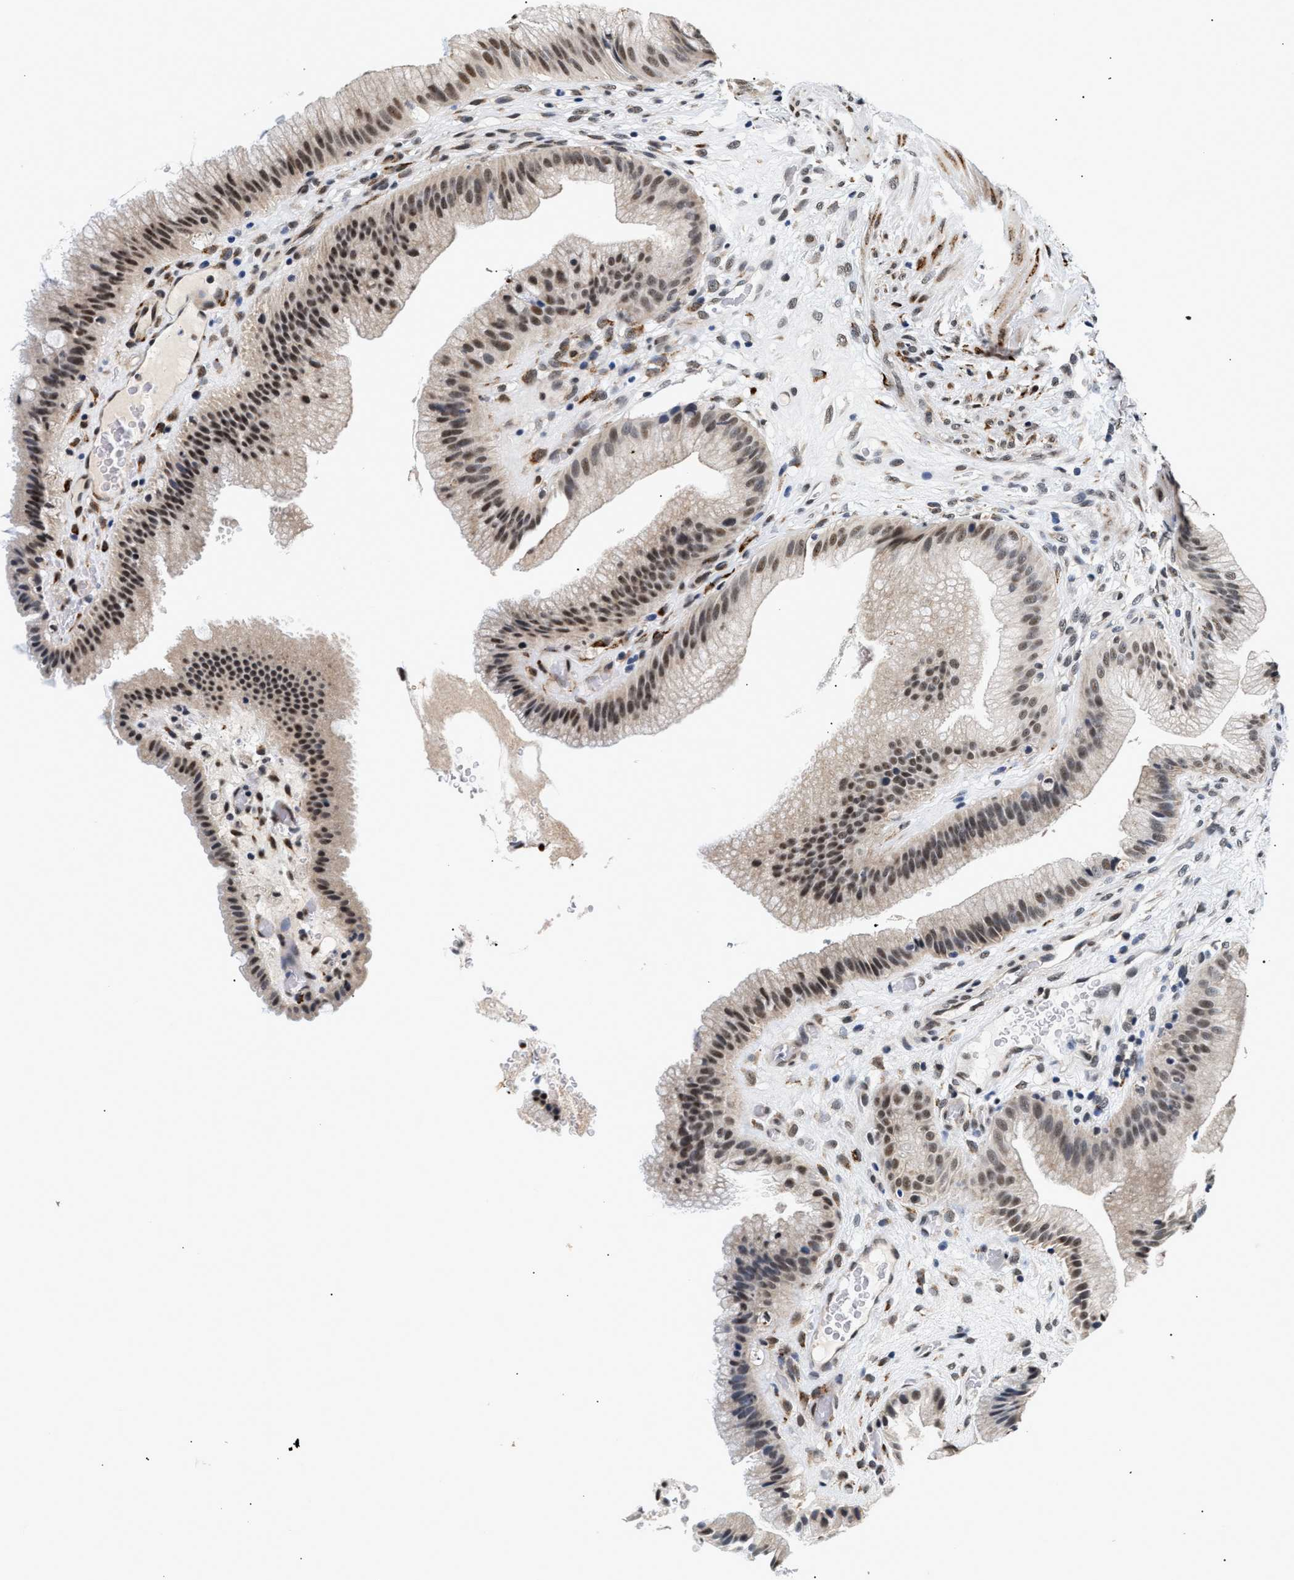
{"staining": {"intensity": "moderate", "quantity": ">75%", "location": "nuclear"}, "tissue": "gallbladder", "cell_type": "Glandular cells", "image_type": "normal", "snomed": [{"axis": "morphology", "description": "Normal tissue, NOS"}, {"axis": "topography", "description": "Gallbladder"}], "caption": "Moderate nuclear staining for a protein is seen in about >75% of glandular cells of benign gallbladder using immunohistochemistry.", "gene": "THOC1", "patient": {"sex": "male", "age": 49}}